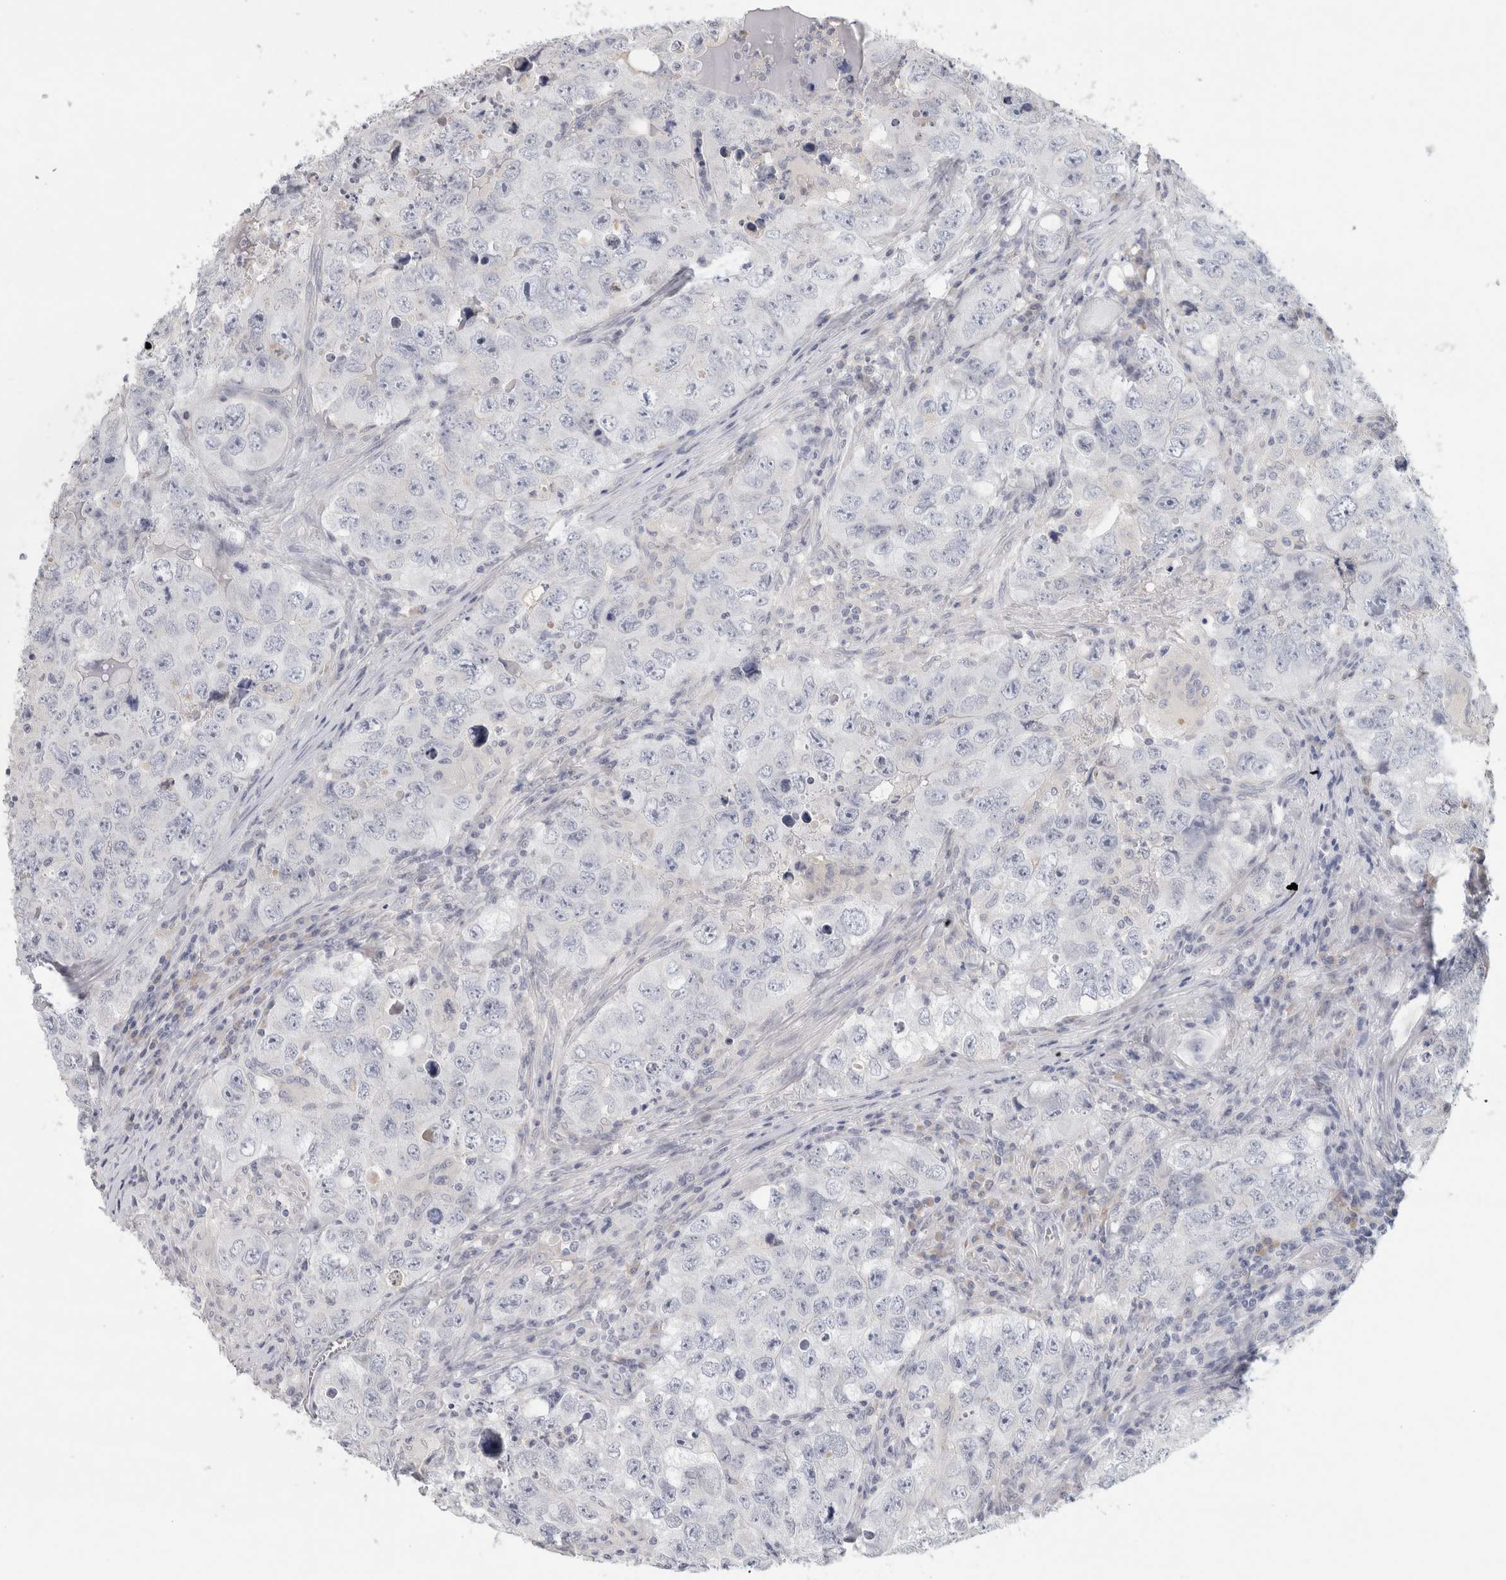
{"staining": {"intensity": "negative", "quantity": "none", "location": "none"}, "tissue": "testis cancer", "cell_type": "Tumor cells", "image_type": "cancer", "snomed": [{"axis": "morphology", "description": "Seminoma, NOS"}, {"axis": "morphology", "description": "Carcinoma, Embryonal, NOS"}, {"axis": "topography", "description": "Testis"}], "caption": "Tumor cells are negative for protein expression in human testis cancer.", "gene": "STK31", "patient": {"sex": "male", "age": 43}}